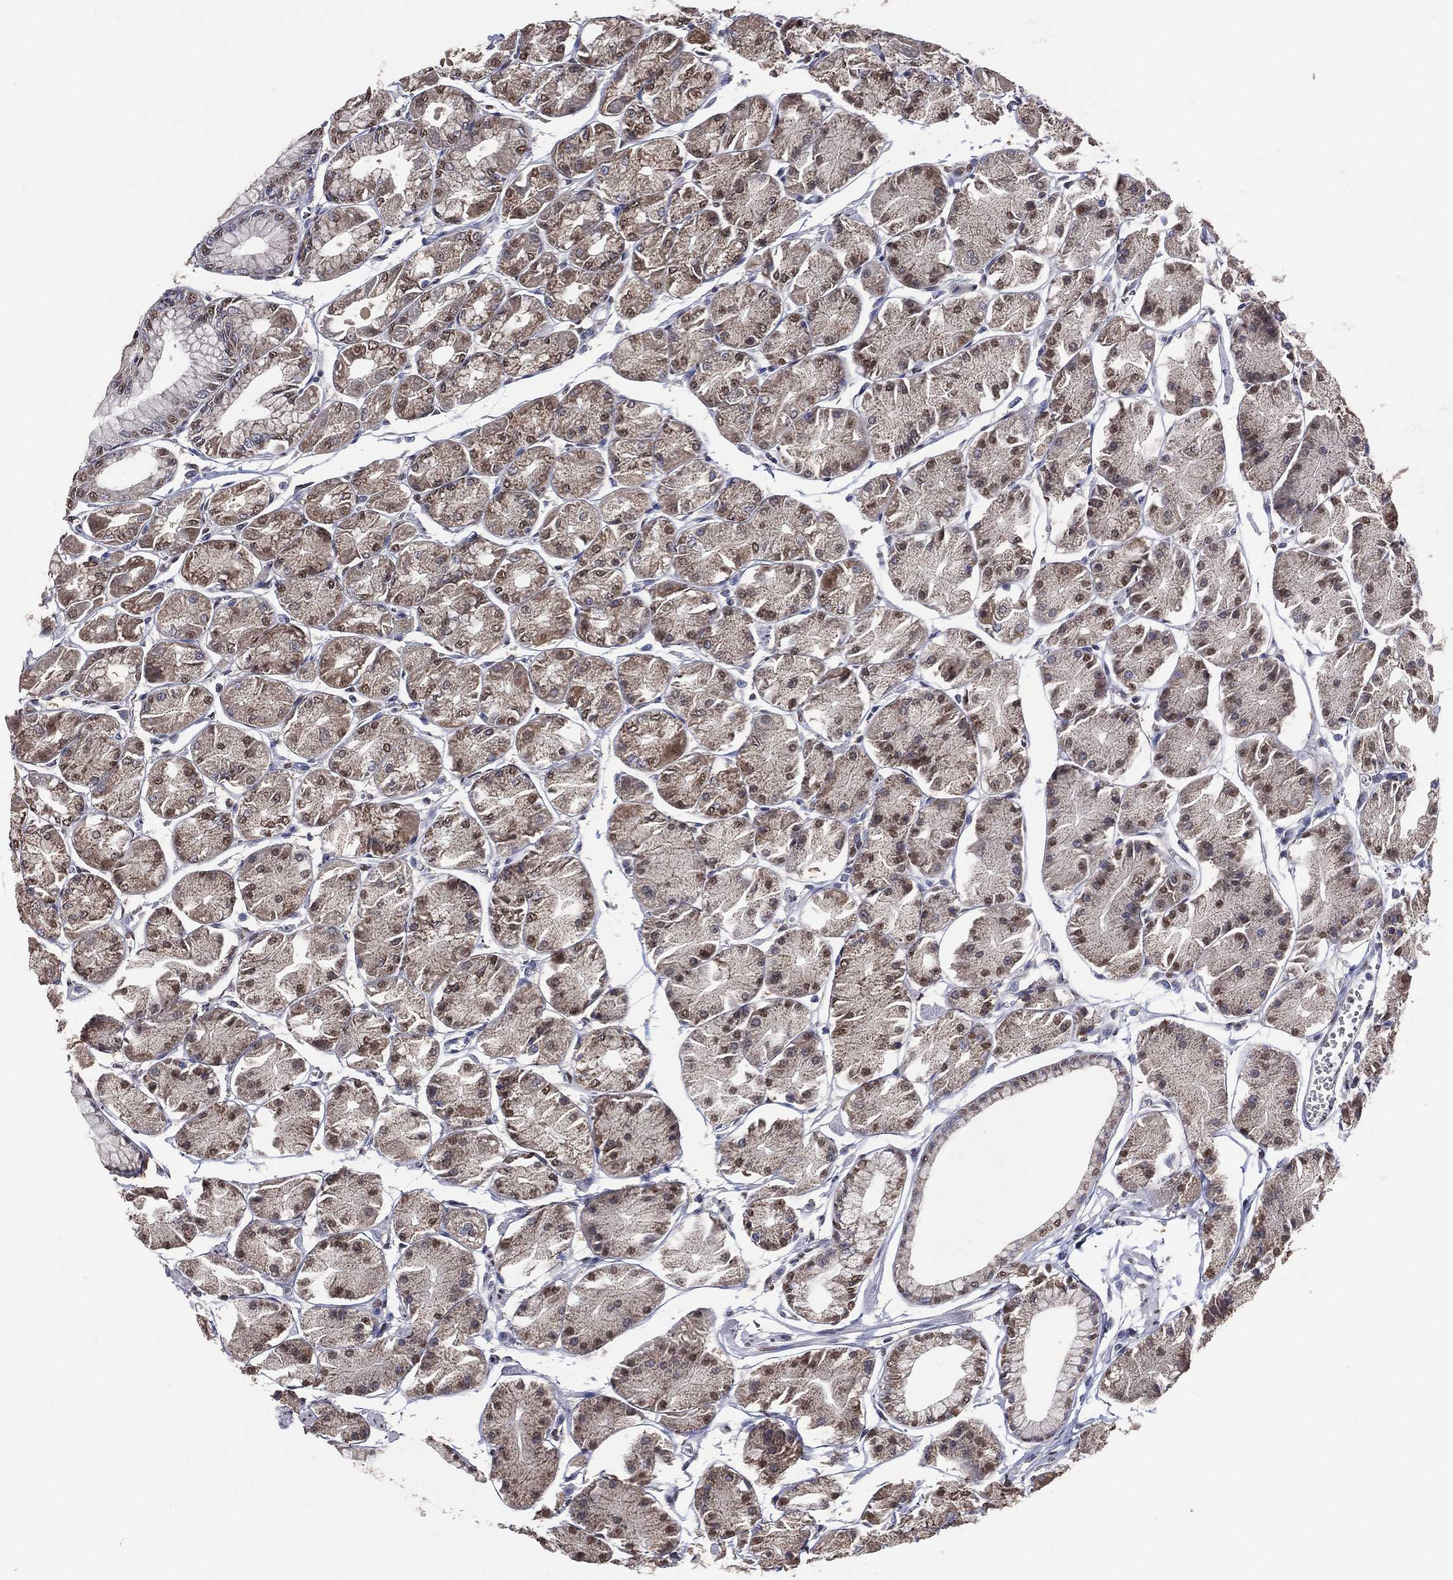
{"staining": {"intensity": "moderate", "quantity": "25%-75%", "location": "cytoplasmic/membranous,nuclear"}, "tissue": "stomach", "cell_type": "Glandular cells", "image_type": "normal", "snomed": [{"axis": "morphology", "description": "Normal tissue, NOS"}, {"axis": "topography", "description": "Stomach, upper"}], "caption": "This micrograph exhibits IHC staining of normal human stomach, with medium moderate cytoplasmic/membranous,nuclear expression in approximately 25%-75% of glandular cells.", "gene": "ALDH7A1", "patient": {"sex": "male", "age": 60}}